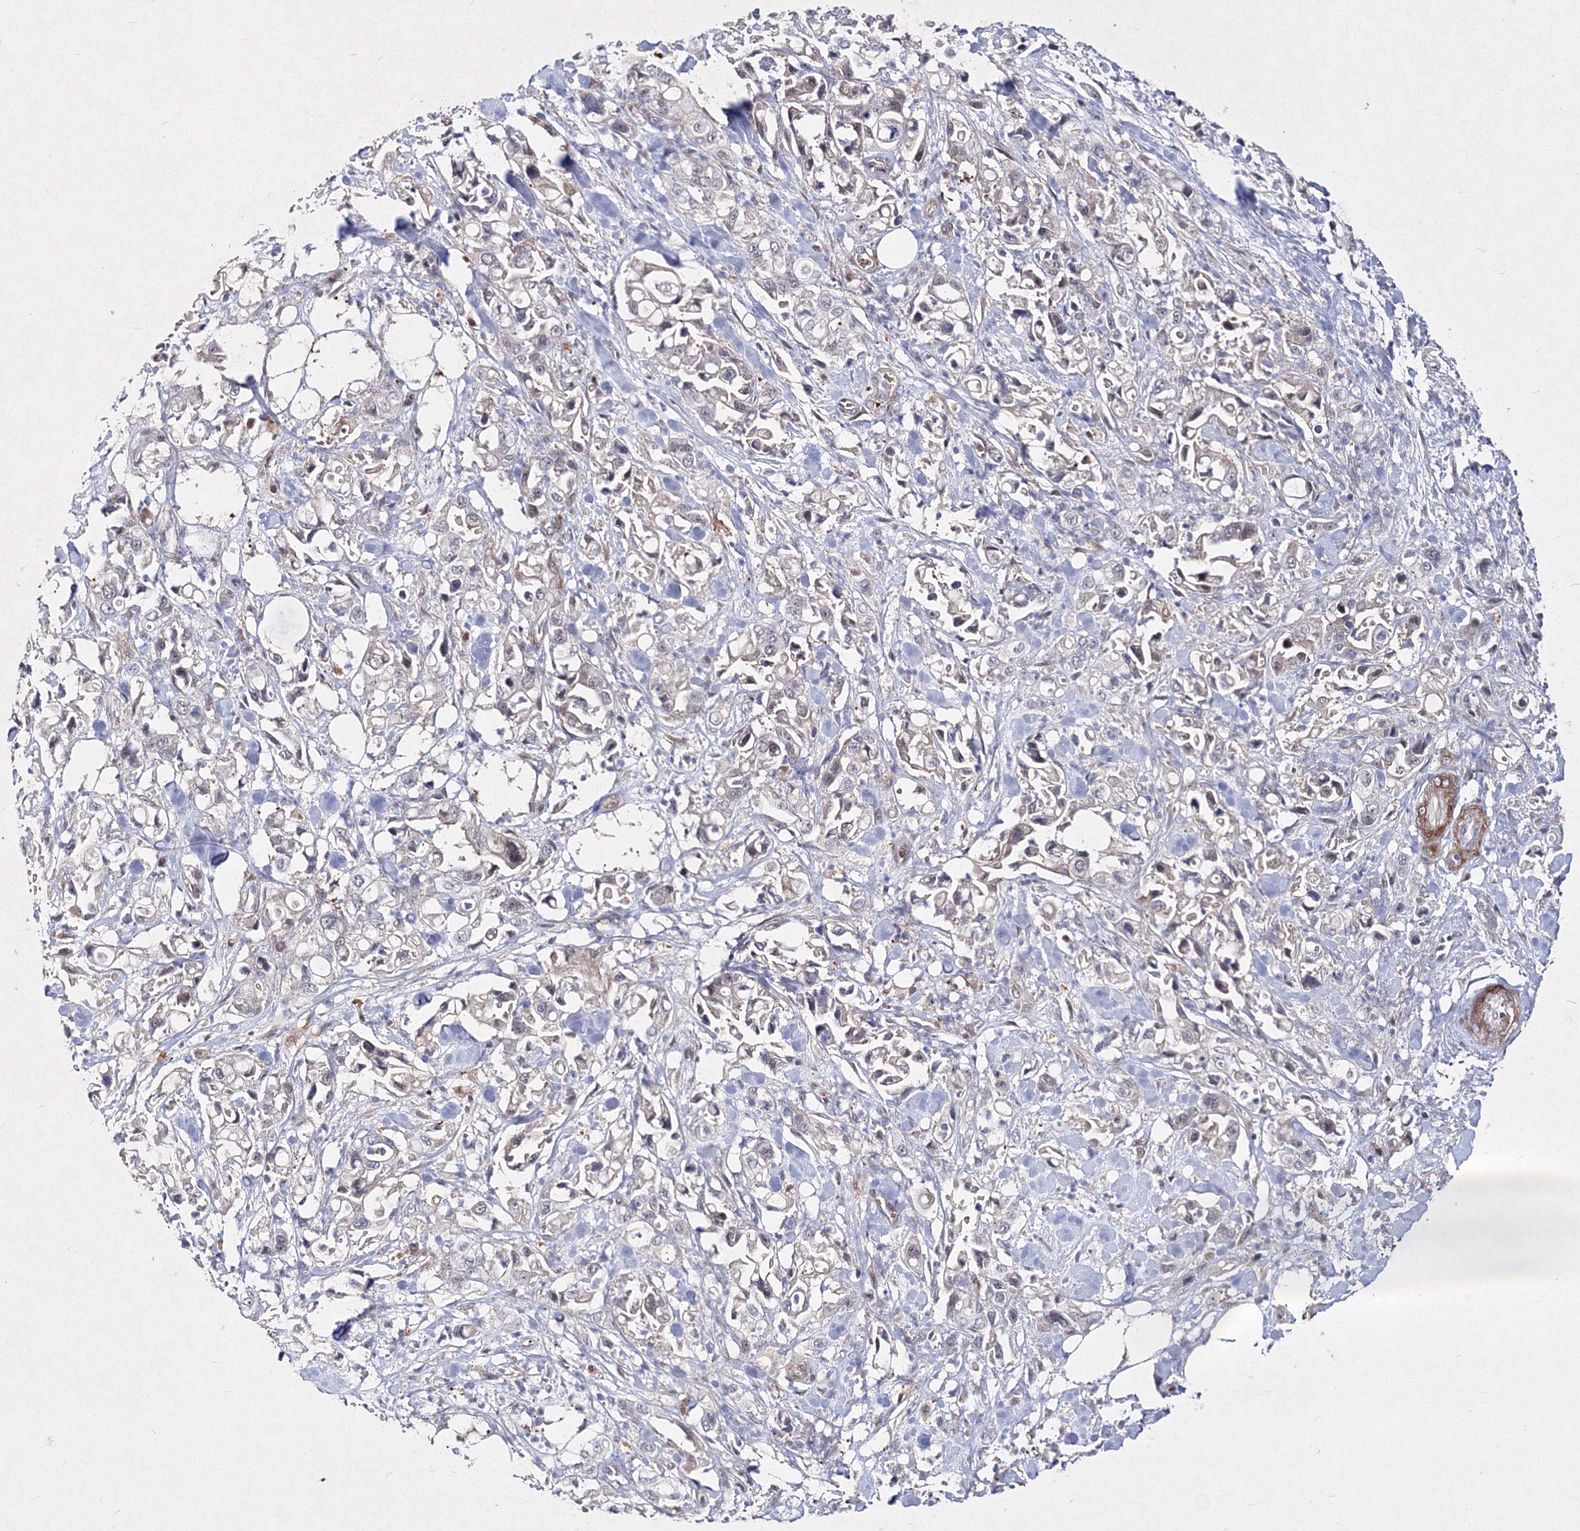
{"staining": {"intensity": "negative", "quantity": "none", "location": "none"}, "tissue": "pancreatic cancer", "cell_type": "Tumor cells", "image_type": "cancer", "snomed": [{"axis": "morphology", "description": "Adenocarcinoma, NOS"}, {"axis": "topography", "description": "Pancreas"}], "caption": "A photomicrograph of pancreatic adenocarcinoma stained for a protein exhibits no brown staining in tumor cells.", "gene": "C11orf52", "patient": {"sex": "male", "age": 70}}